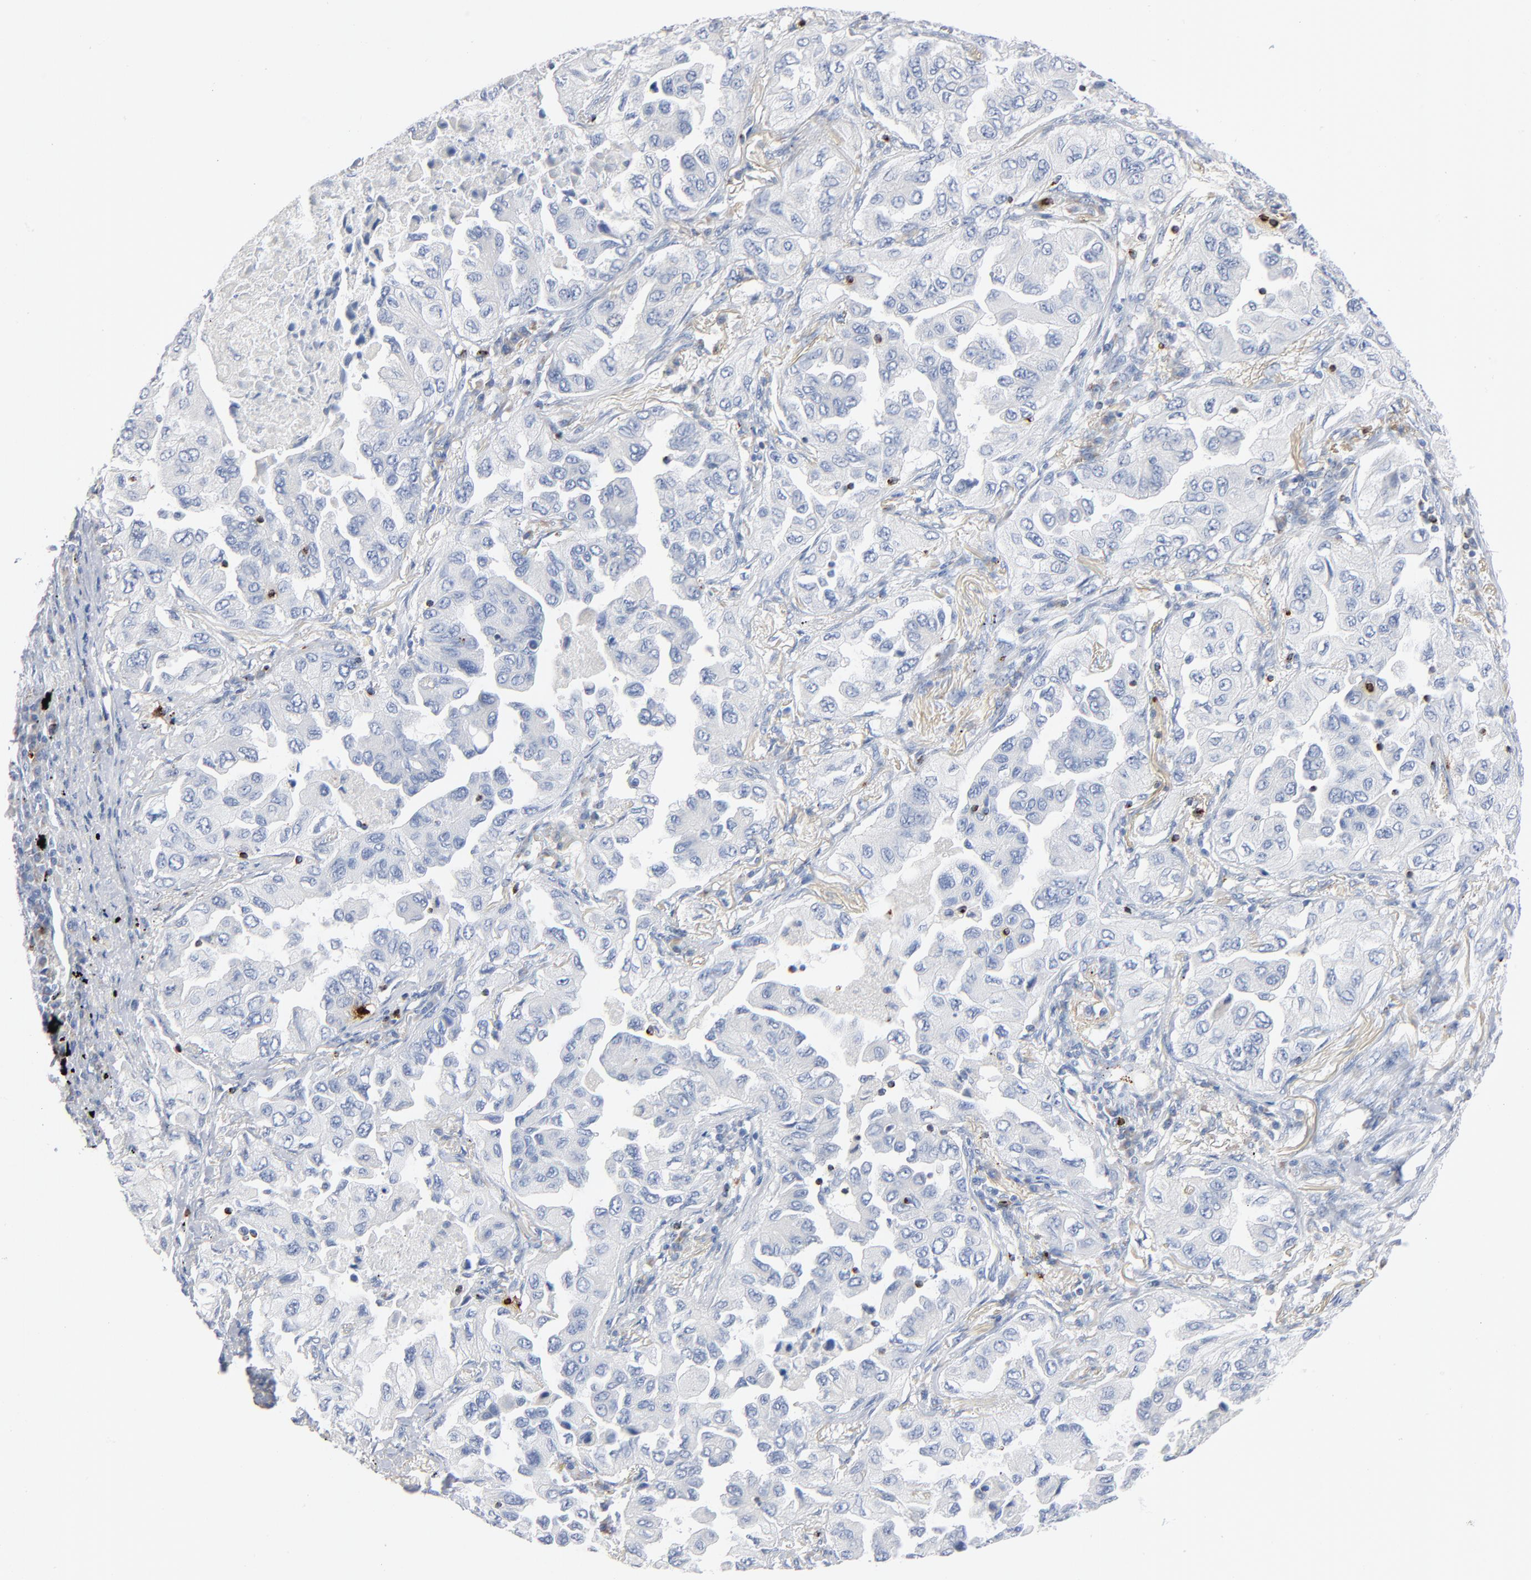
{"staining": {"intensity": "negative", "quantity": "none", "location": "none"}, "tissue": "lung cancer", "cell_type": "Tumor cells", "image_type": "cancer", "snomed": [{"axis": "morphology", "description": "Adenocarcinoma, NOS"}, {"axis": "topography", "description": "Lung"}], "caption": "Human lung cancer stained for a protein using immunohistochemistry reveals no staining in tumor cells.", "gene": "GZMB", "patient": {"sex": "female", "age": 65}}